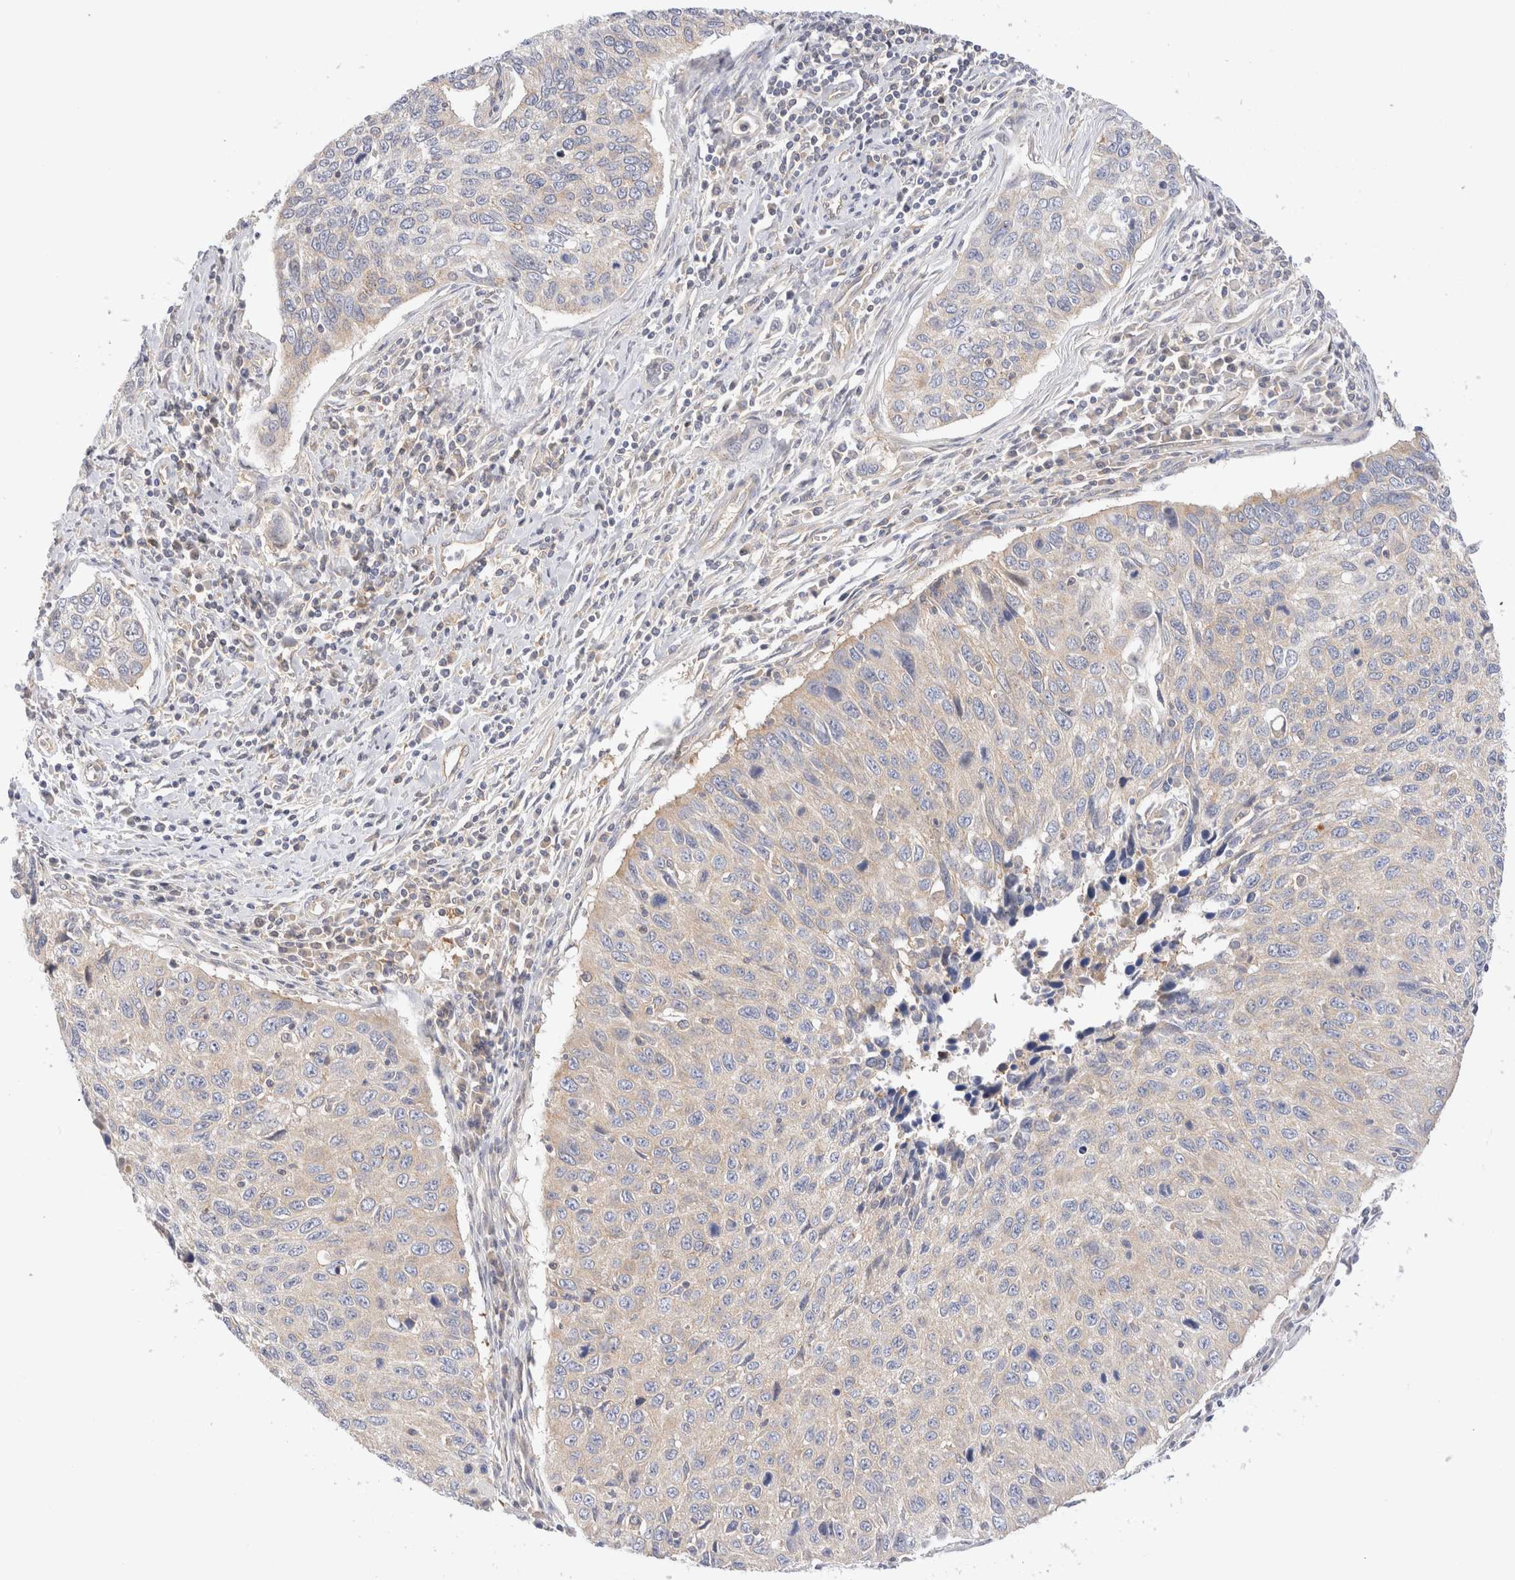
{"staining": {"intensity": "negative", "quantity": "none", "location": "none"}, "tissue": "cervical cancer", "cell_type": "Tumor cells", "image_type": "cancer", "snomed": [{"axis": "morphology", "description": "Squamous cell carcinoma, NOS"}, {"axis": "topography", "description": "Cervix"}], "caption": "Protein analysis of cervical cancer demonstrates no significant expression in tumor cells.", "gene": "RABEP1", "patient": {"sex": "female", "age": 53}}